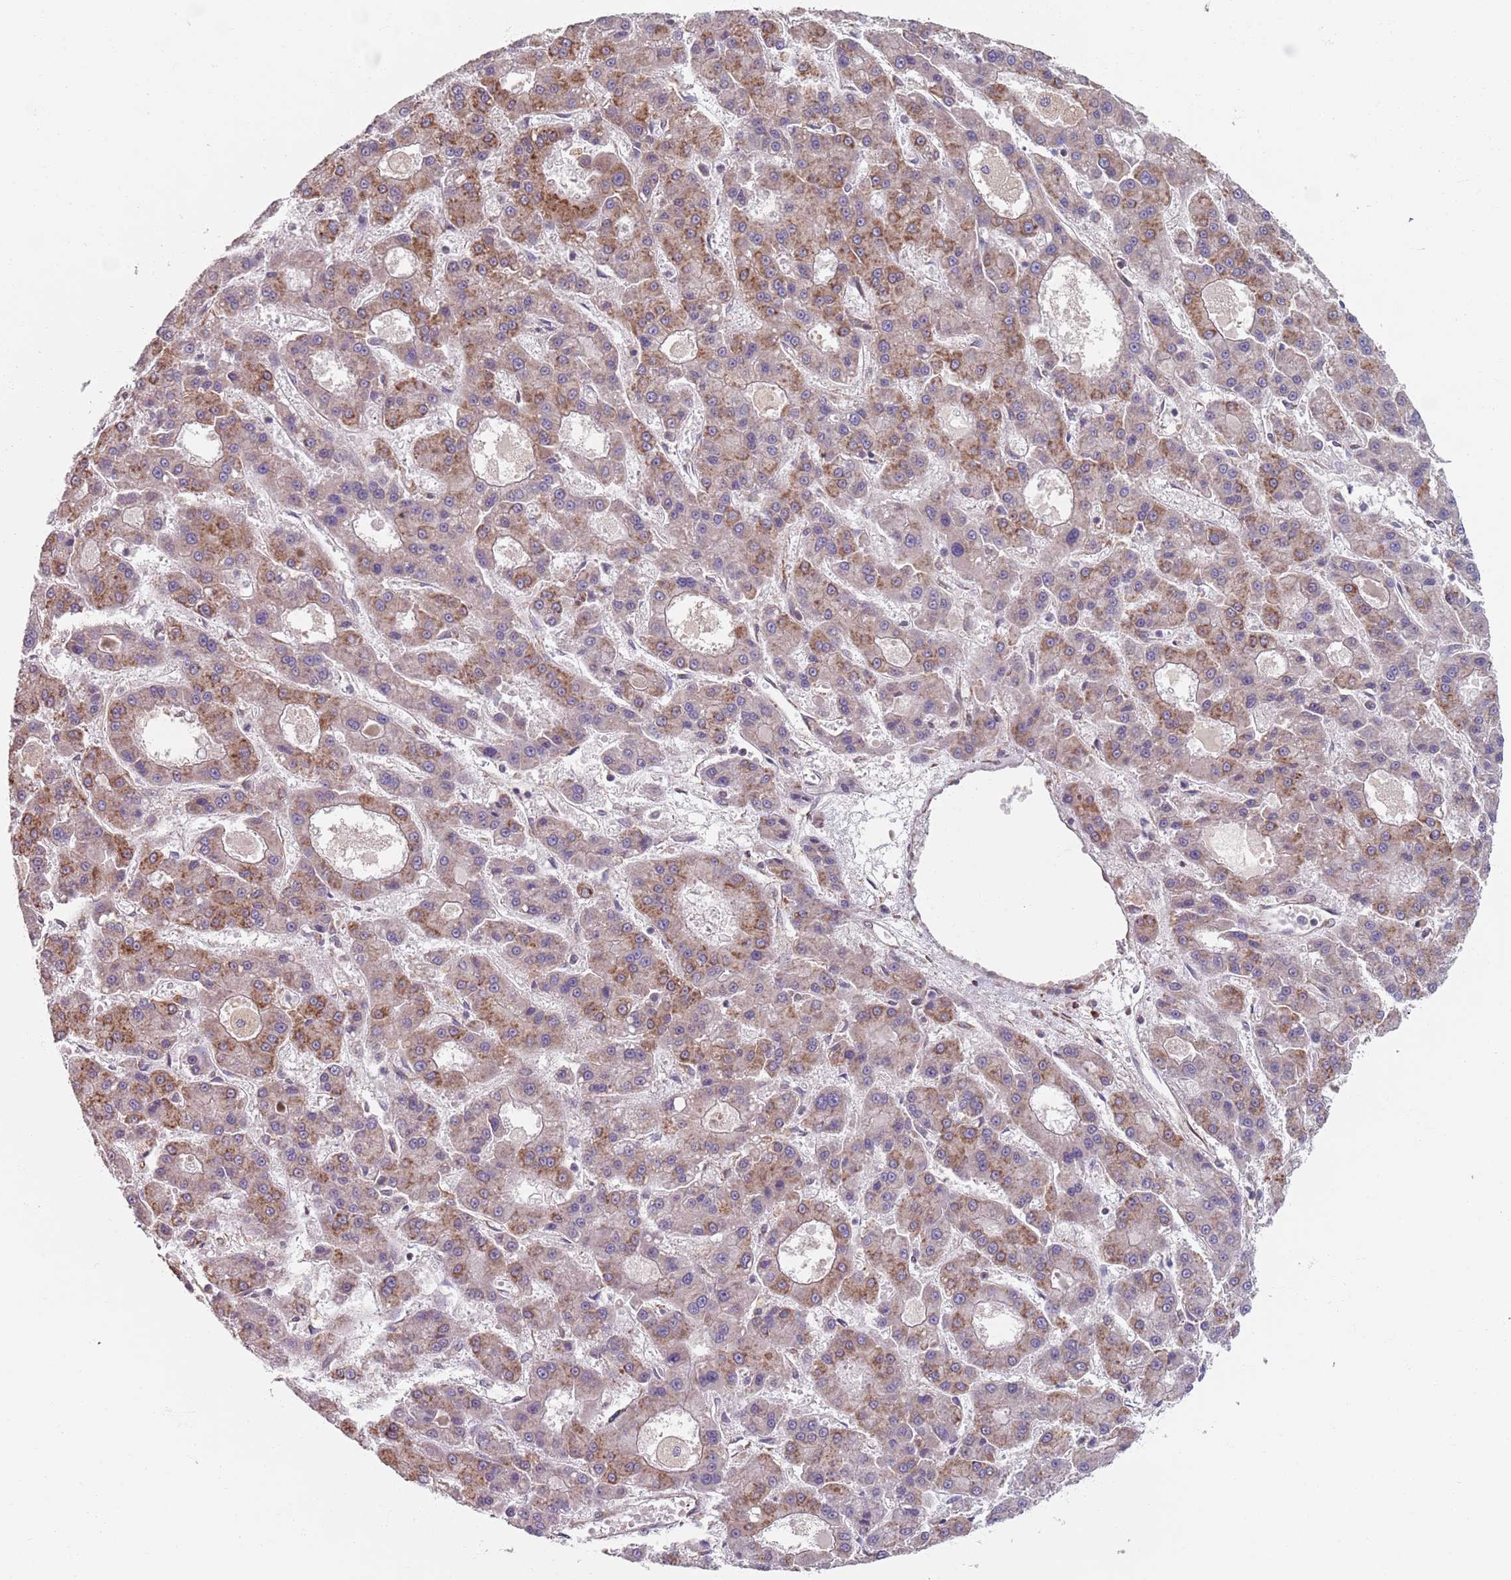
{"staining": {"intensity": "moderate", "quantity": ">75%", "location": "cytoplasmic/membranous"}, "tissue": "liver cancer", "cell_type": "Tumor cells", "image_type": "cancer", "snomed": [{"axis": "morphology", "description": "Carcinoma, Hepatocellular, NOS"}, {"axis": "topography", "description": "Liver"}], "caption": "Liver hepatocellular carcinoma stained with a protein marker exhibits moderate staining in tumor cells.", "gene": "NOTCH3", "patient": {"sex": "male", "age": 70}}